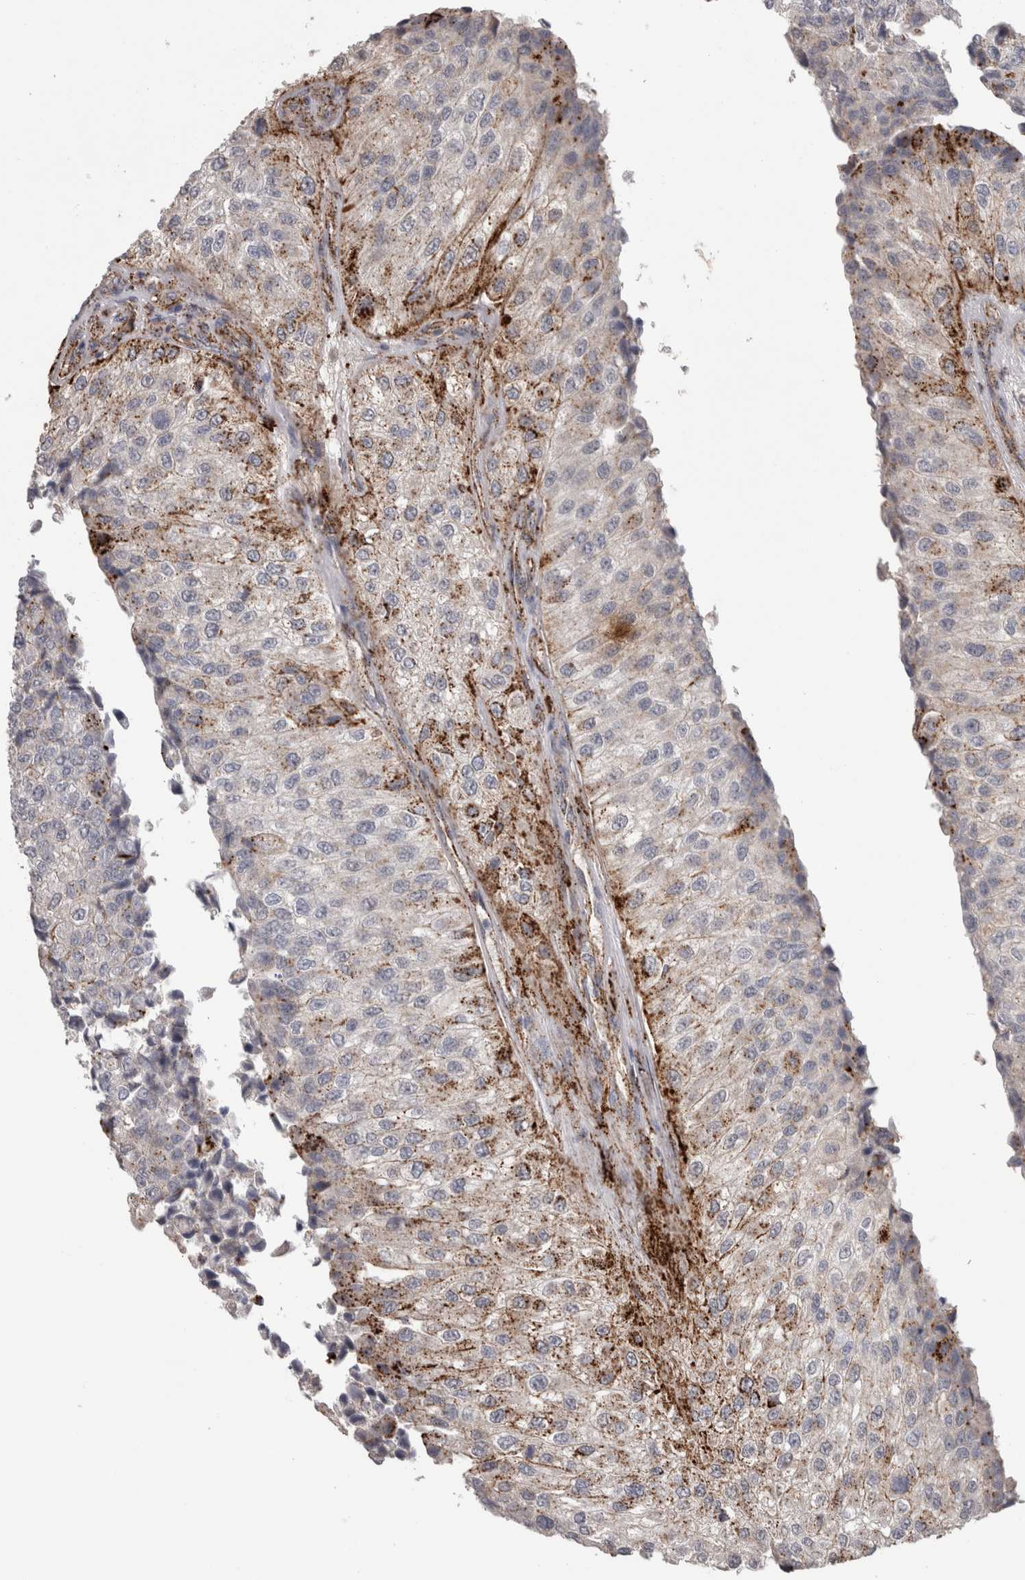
{"staining": {"intensity": "moderate", "quantity": "<25%", "location": "cytoplasmic/membranous"}, "tissue": "urothelial cancer", "cell_type": "Tumor cells", "image_type": "cancer", "snomed": [{"axis": "morphology", "description": "Urothelial carcinoma, High grade"}, {"axis": "topography", "description": "Kidney"}, {"axis": "topography", "description": "Urinary bladder"}], "caption": "A brown stain shows moderate cytoplasmic/membranous positivity of a protein in urothelial cancer tumor cells. Using DAB (3,3'-diaminobenzidine) (brown) and hematoxylin (blue) stains, captured at high magnification using brightfield microscopy.", "gene": "CTSZ", "patient": {"sex": "male", "age": 77}}